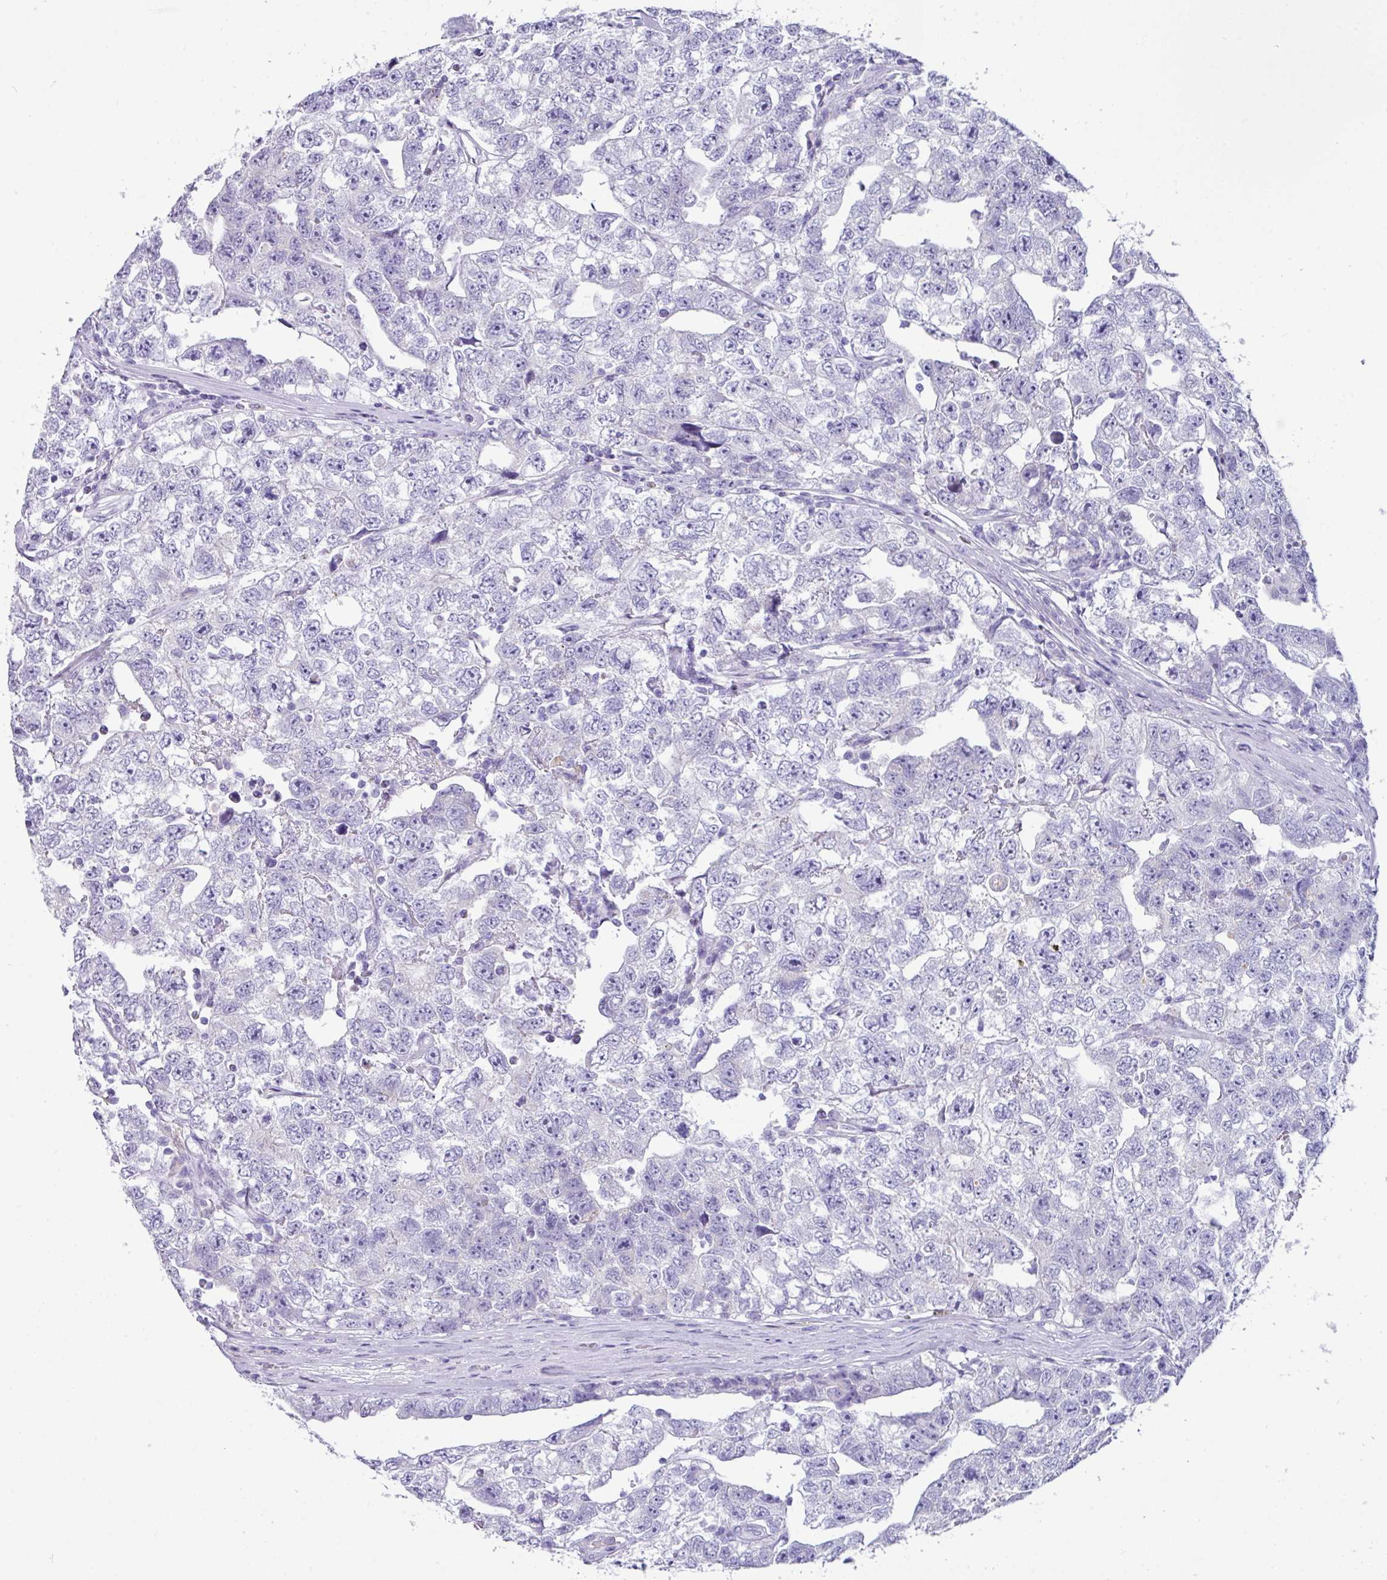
{"staining": {"intensity": "negative", "quantity": "none", "location": "none"}, "tissue": "testis cancer", "cell_type": "Tumor cells", "image_type": "cancer", "snomed": [{"axis": "morphology", "description": "Carcinoma, Embryonal, NOS"}, {"axis": "topography", "description": "Testis"}], "caption": "Tumor cells are negative for protein expression in human testis cancer (embryonal carcinoma).", "gene": "NCCRP1", "patient": {"sex": "male", "age": 22}}